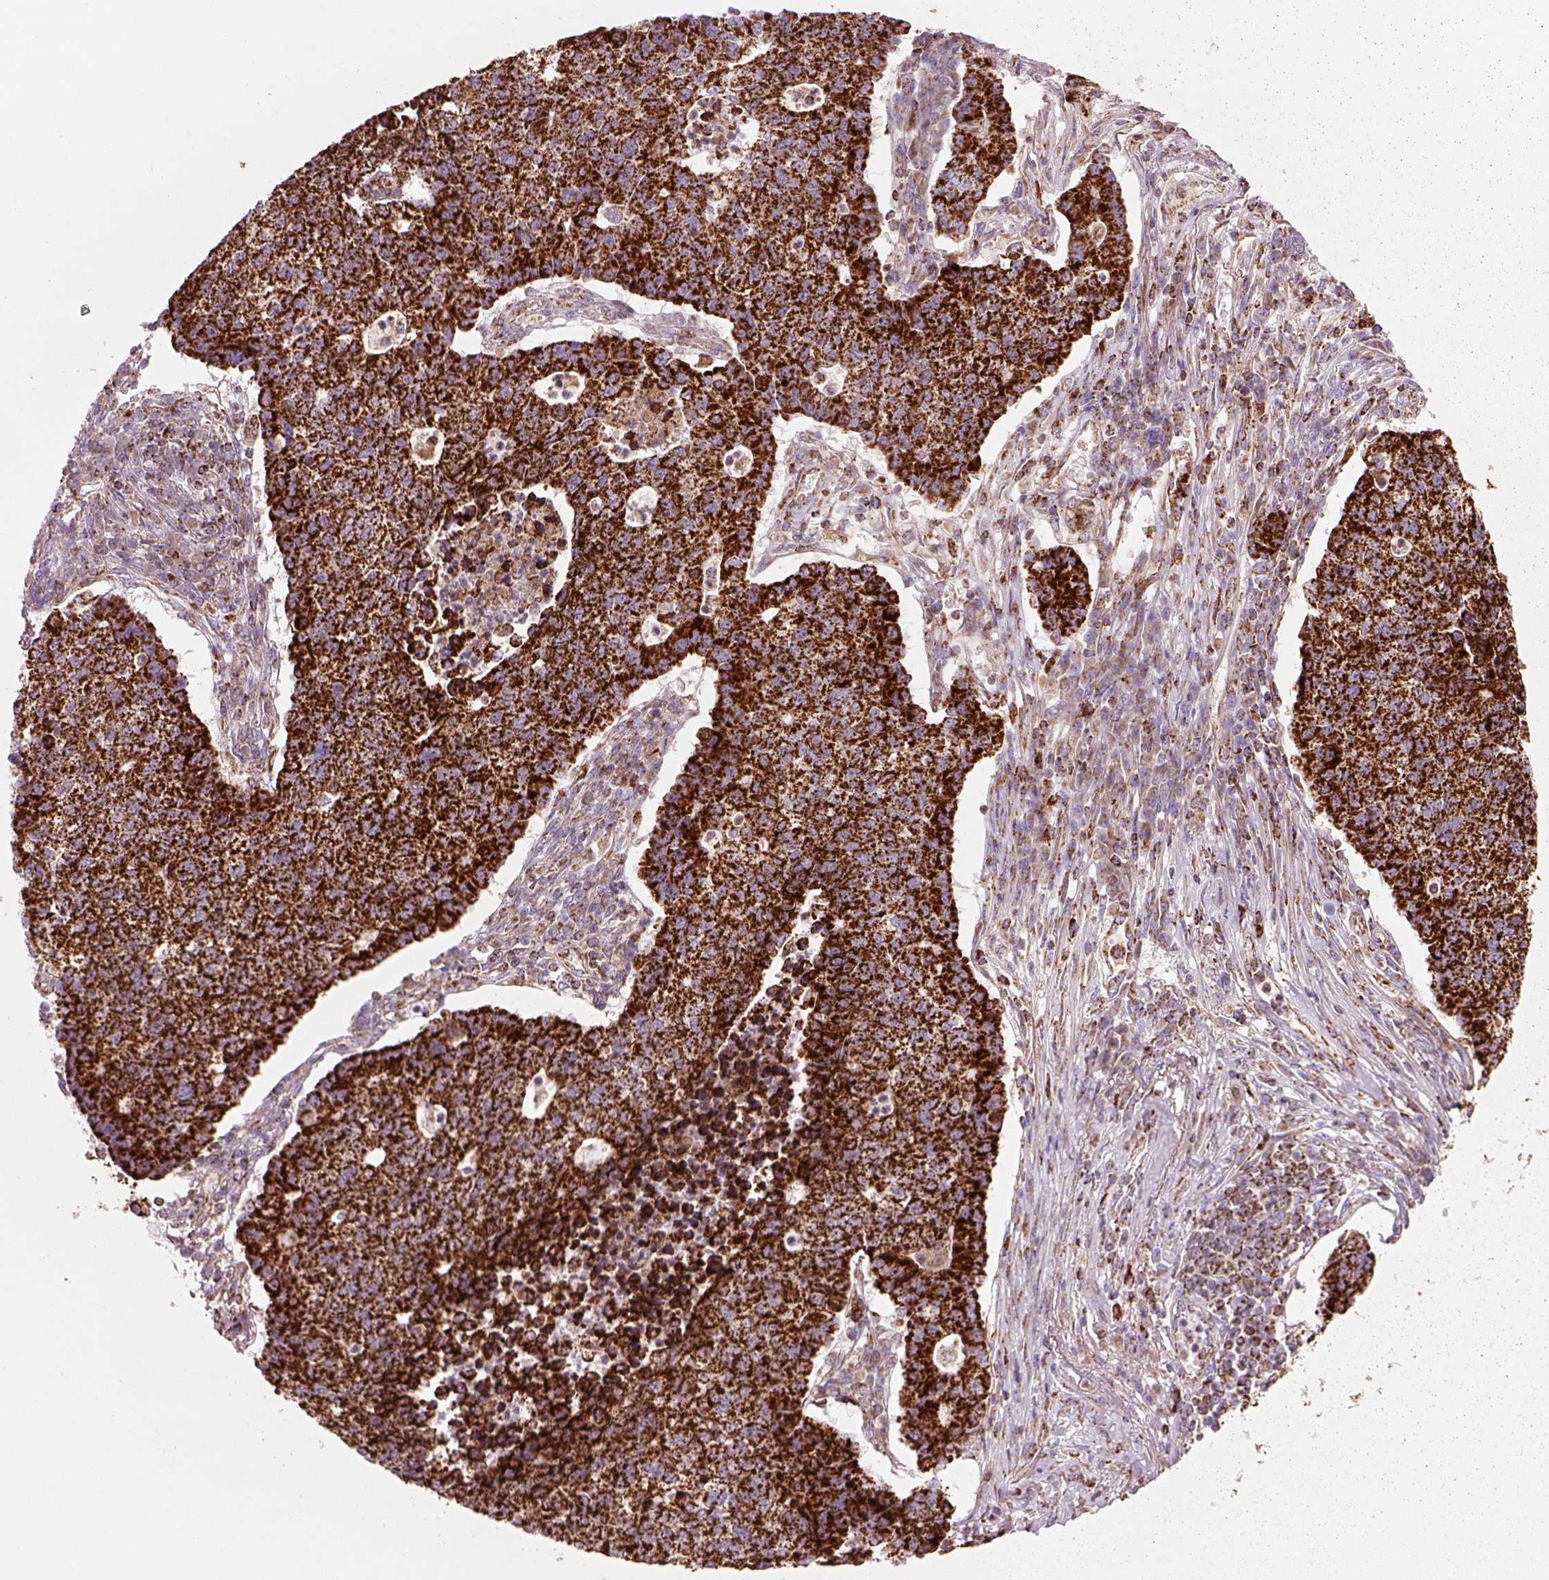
{"staining": {"intensity": "strong", "quantity": ">75%", "location": "cytoplasmic/membranous"}, "tissue": "lung cancer", "cell_type": "Tumor cells", "image_type": "cancer", "snomed": [{"axis": "morphology", "description": "Adenocarcinoma, NOS"}, {"axis": "topography", "description": "Lung"}], "caption": "Adenocarcinoma (lung) tissue exhibits strong cytoplasmic/membranous expression in approximately >75% of tumor cells, visualized by immunohistochemistry. (Brightfield microscopy of DAB IHC at high magnification).", "gene": "SLC25A24", "patient": {"sex": "male", "age": 57}}